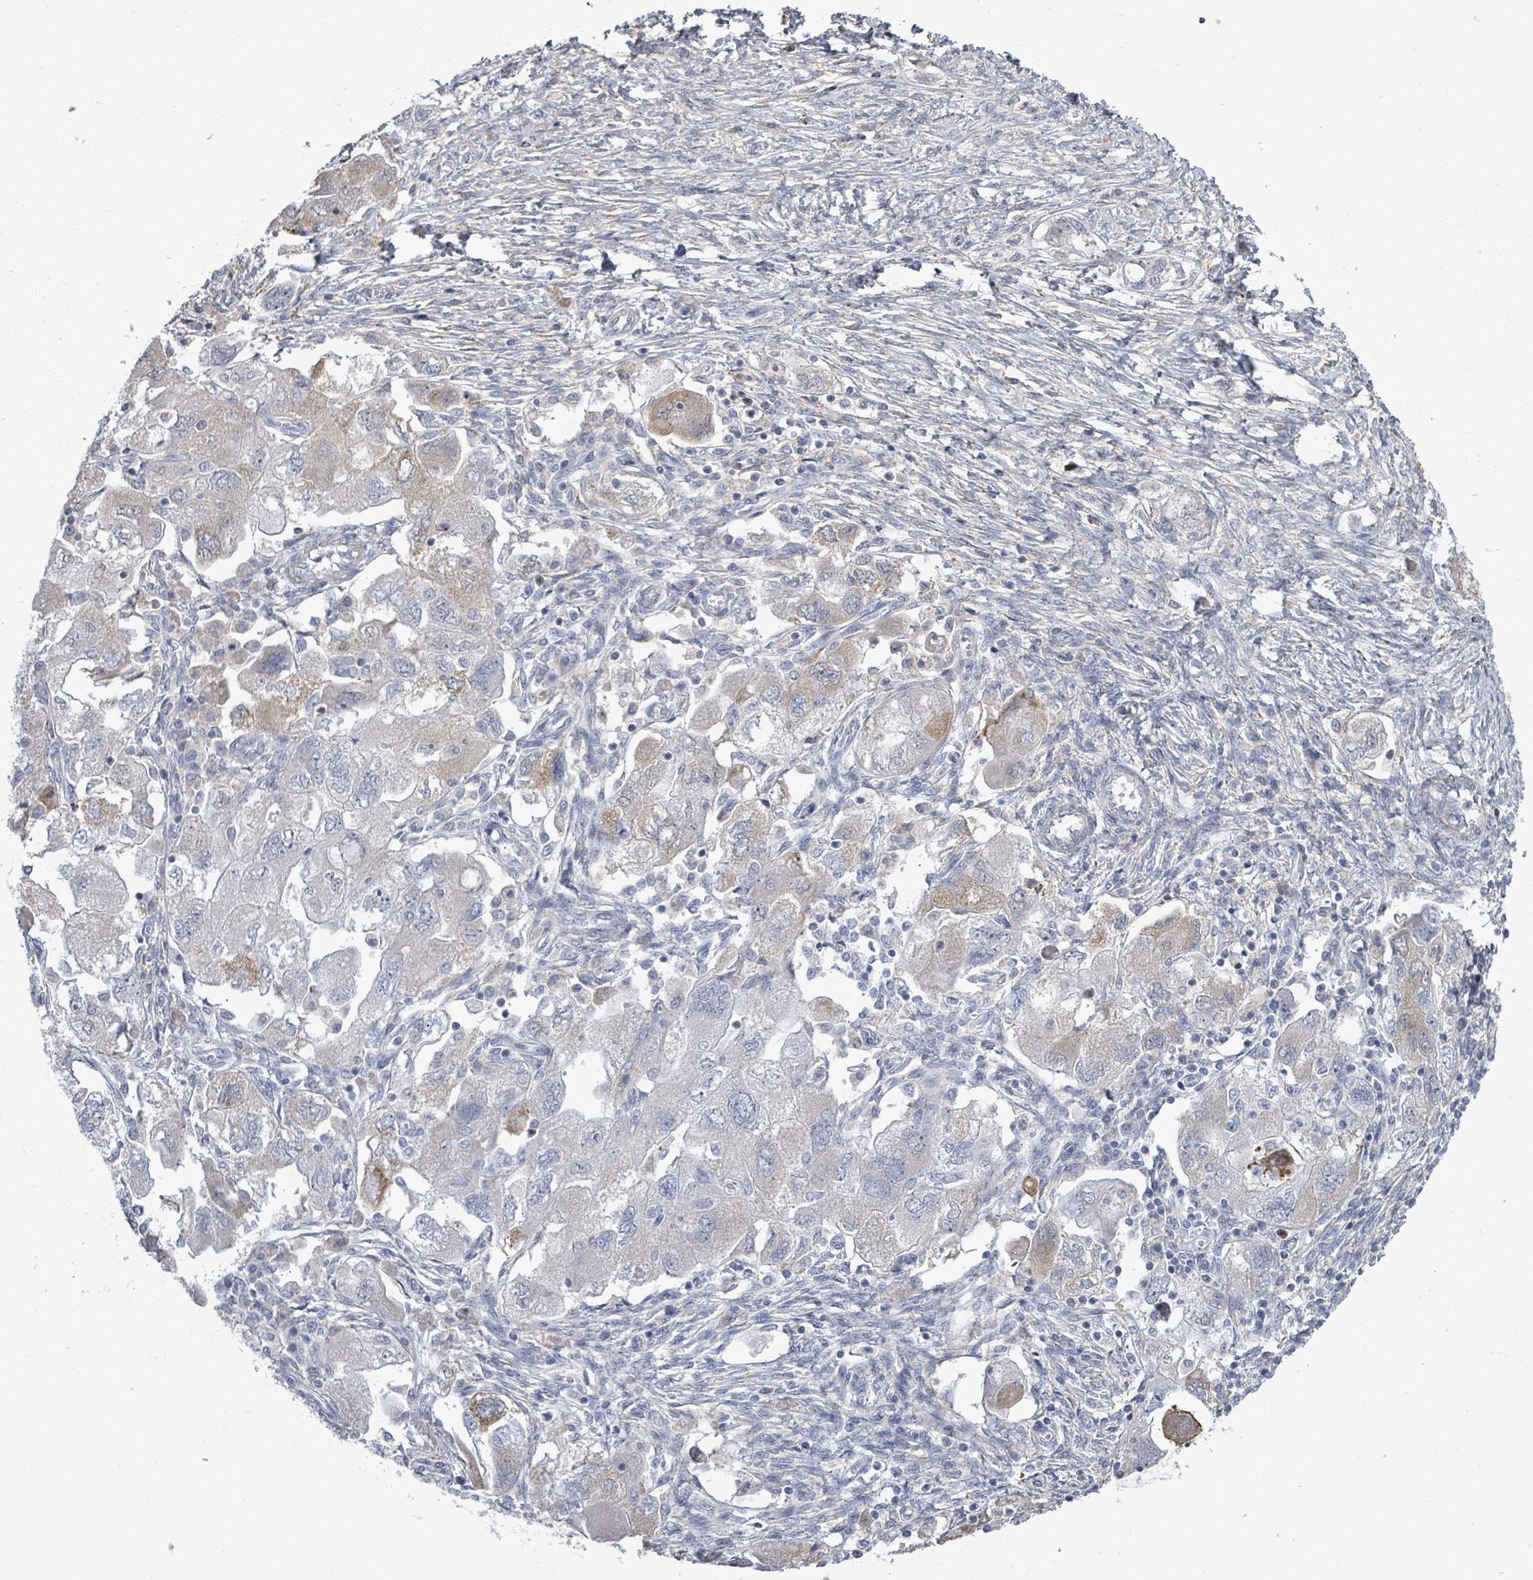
{"staining": {"intensity": "negative", "quantity": "none", "location": "none"}, "tissue": "ovarian cancer", "cell_type": "Tumor cells", "image_type": "cancer", "snomed": [{"axis": "morphology", "description": "Carcinoma, NOS"}, {"axis": "morphology", "description": "Cystadenocarcinoma, serous, NOS"}, {"axis": "topography", "description": "Ovary"}], "caption": "DAB (3,3'-diaminobenzidine) immunohistochemical staining of ovarian serous cystadenocarcinoma exhibits no significant positivity in tumor cells.", "gene": "PAPSS1", "patient": {"sex": "female", "age": 69}}